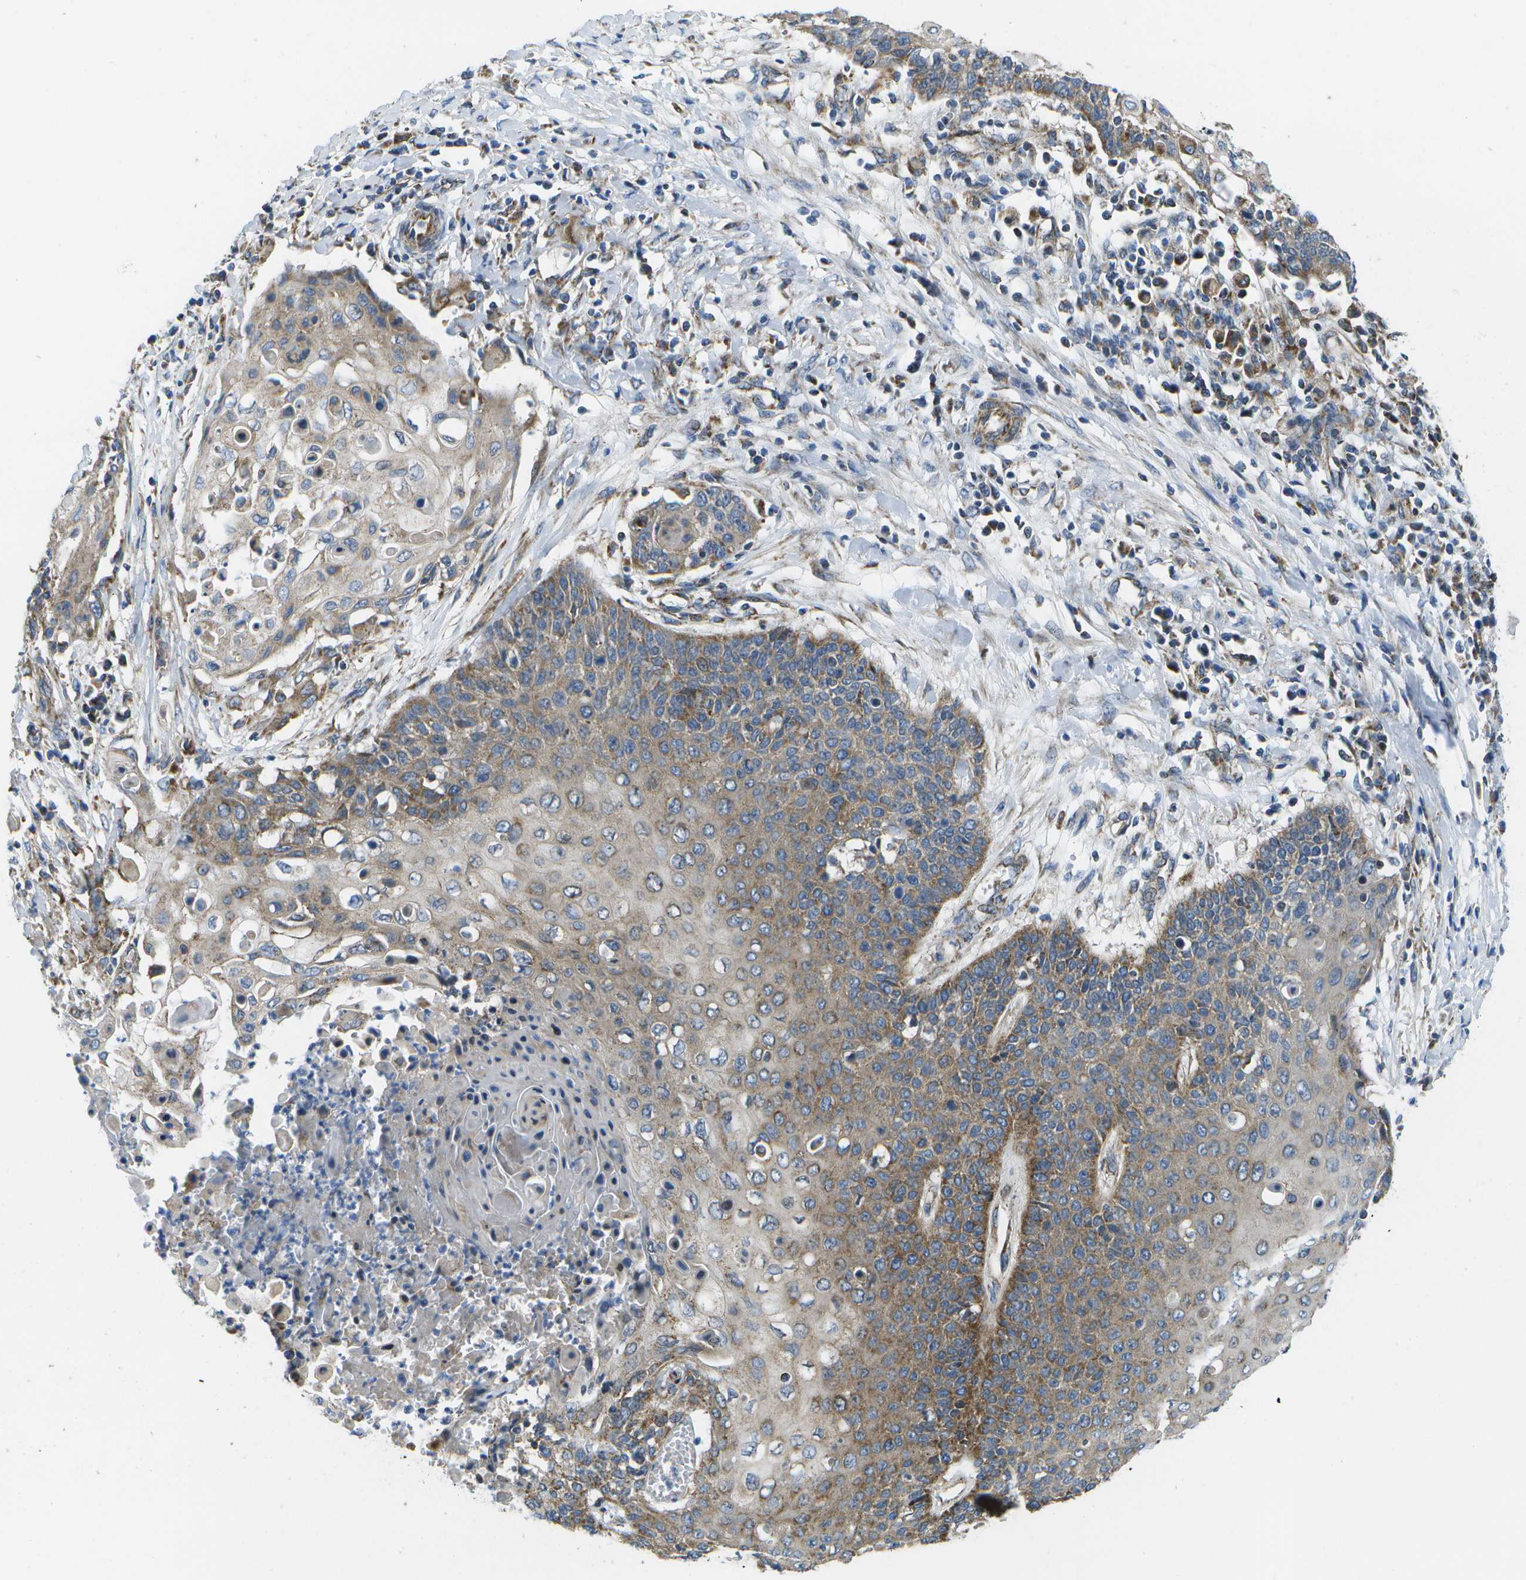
{"staining": {"intensity": "moderate", "quantity": "25%-75%", "location": "cytoplasmic/membranous"}, "tissue": "cervical cancer", "cell_type": "Tumor cells", "image_type": "cancer", "snomed": [{"axis": "morphology", "description": "Squamous cell carcinoma, NOS"}, {"axis": "topography", "description": "Cervix"}], "caption": "Cervical cancer (squamous cell carcinoma) was stained to show a protein in brown. There is medium levels of moderate cytoplasmic/membranous positivity in about 25%-75% of tumor cells. (Stains: DAB in brown, nuclei in blue, Microscopy: brightfield microscopy at high magnification).", "gene": "MVK", "patient": {"sex": "female", "age": 39}}